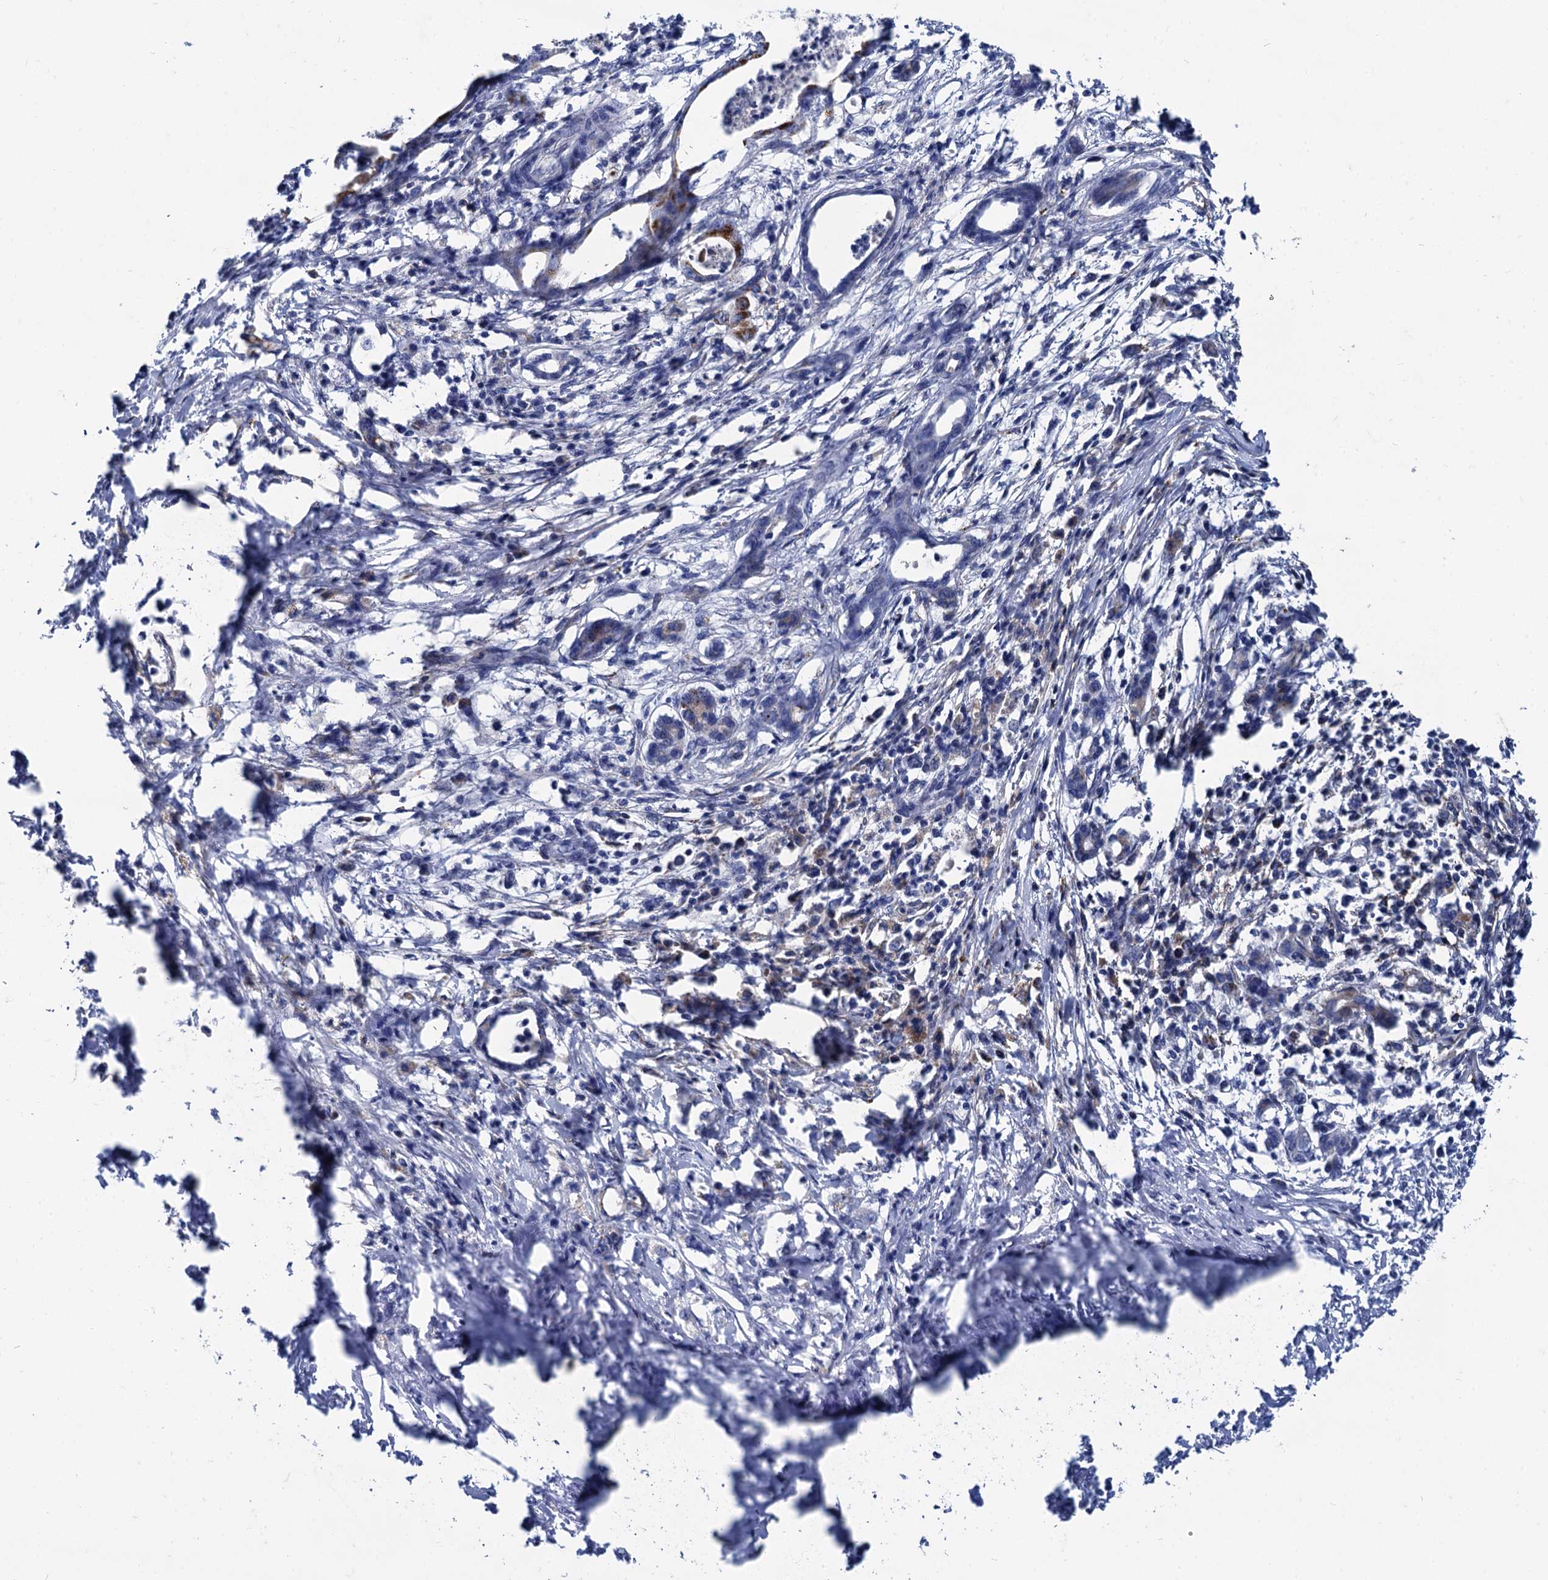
{"staining": {"intensity": "moderate", "quantity": "<25%", "location": "cytoplasmic/membranous"}, "tissue": "pancreatic cancer", "cell_type": "Tumor cells", "image_type": "cancer", "snomed": [{"axis": "morphology", "description": "Adenocarcinoma, NOS"}, {"axis": "topography", "description": "Pancreas"}], "caption": "Immunohistochemistry photomicrograph of pancreatic cancer stained for a protein (brown), which exhibits low levels of moderate cytoplasmic/membranous expression in approximately <25% of tumor cells.", "gene": "APOD", "patient": {"sex": "female", "age": 55}}